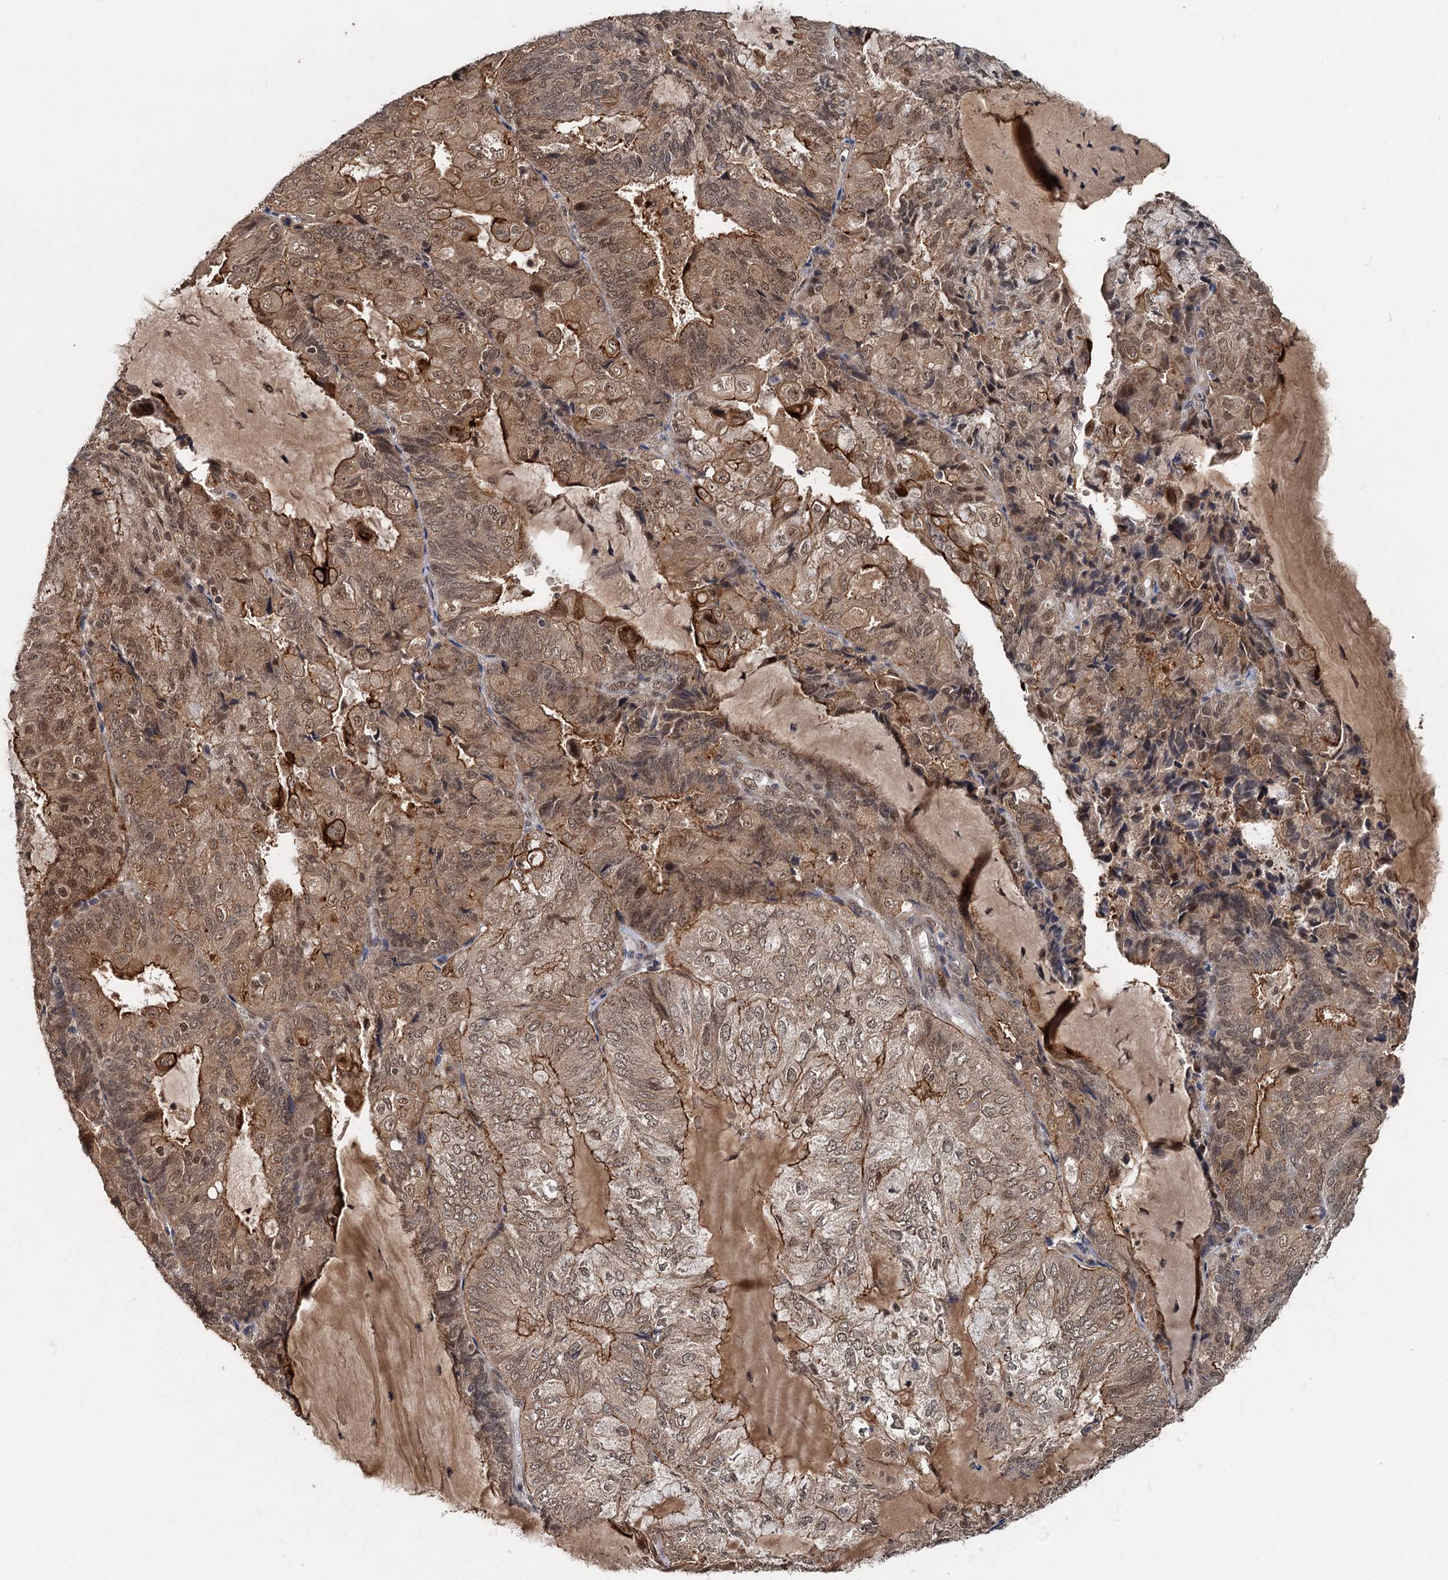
{"staining": {"intensity": "moderate", "quantity": ">75%", "location": "cytoplasmic/membranous,nuclear"}, "tissue": "endometrial cancer", "cell_type": "Tumor cells", "image_type": "cancer", "snomed": [{"axis": "morphology", "description": "Adenocarcinoma, NOS"}, {"axis": "topography", "description": "Endometrium"}], "caption": "Protein expression by IHC shows moderate cytoplasmic/membranous and nuclear staining in about >75% of tumor cells in endometrial adenocarcinoma.", "gene": "RITA1", "patient": {"sex": "female", "age": 81}}